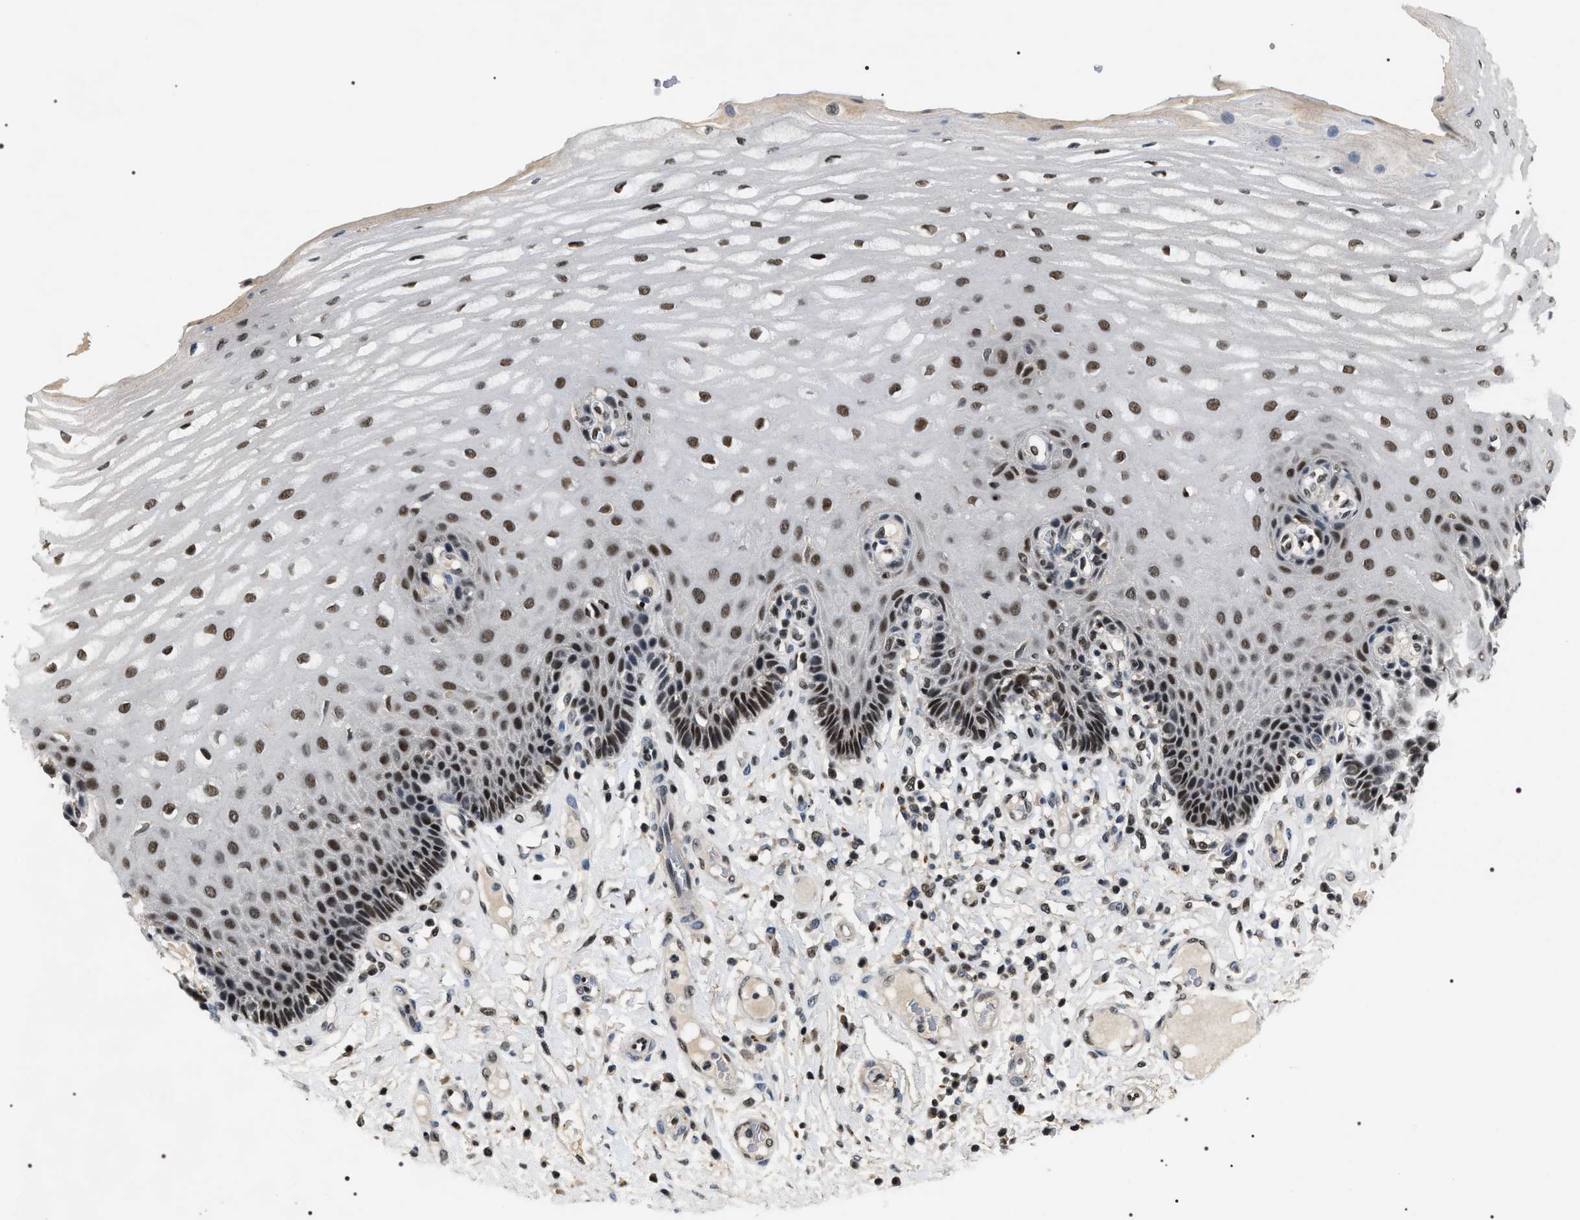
{"staining": {"intensity": "moderate", "quantity": ">75%", "location": "nuclear"}, "tissue": "esophagus", "cell_type": "Squamous epithelial cells", "image_type": "normal", "snomed": [{"axis": "morphology", "description": "Normal tissue, NOS"}, {"axis": "topography", "description": "Esophagus"}], "caption": "IHC (DAB (3,3'-diaminobenzidine)) staining of benign esophagus exhibits moderate nuclear protein positivity in about >75% of squamous epithelial cells.", "gene": "C7orf25", "patient": {"sex": "male", "age": 54}}